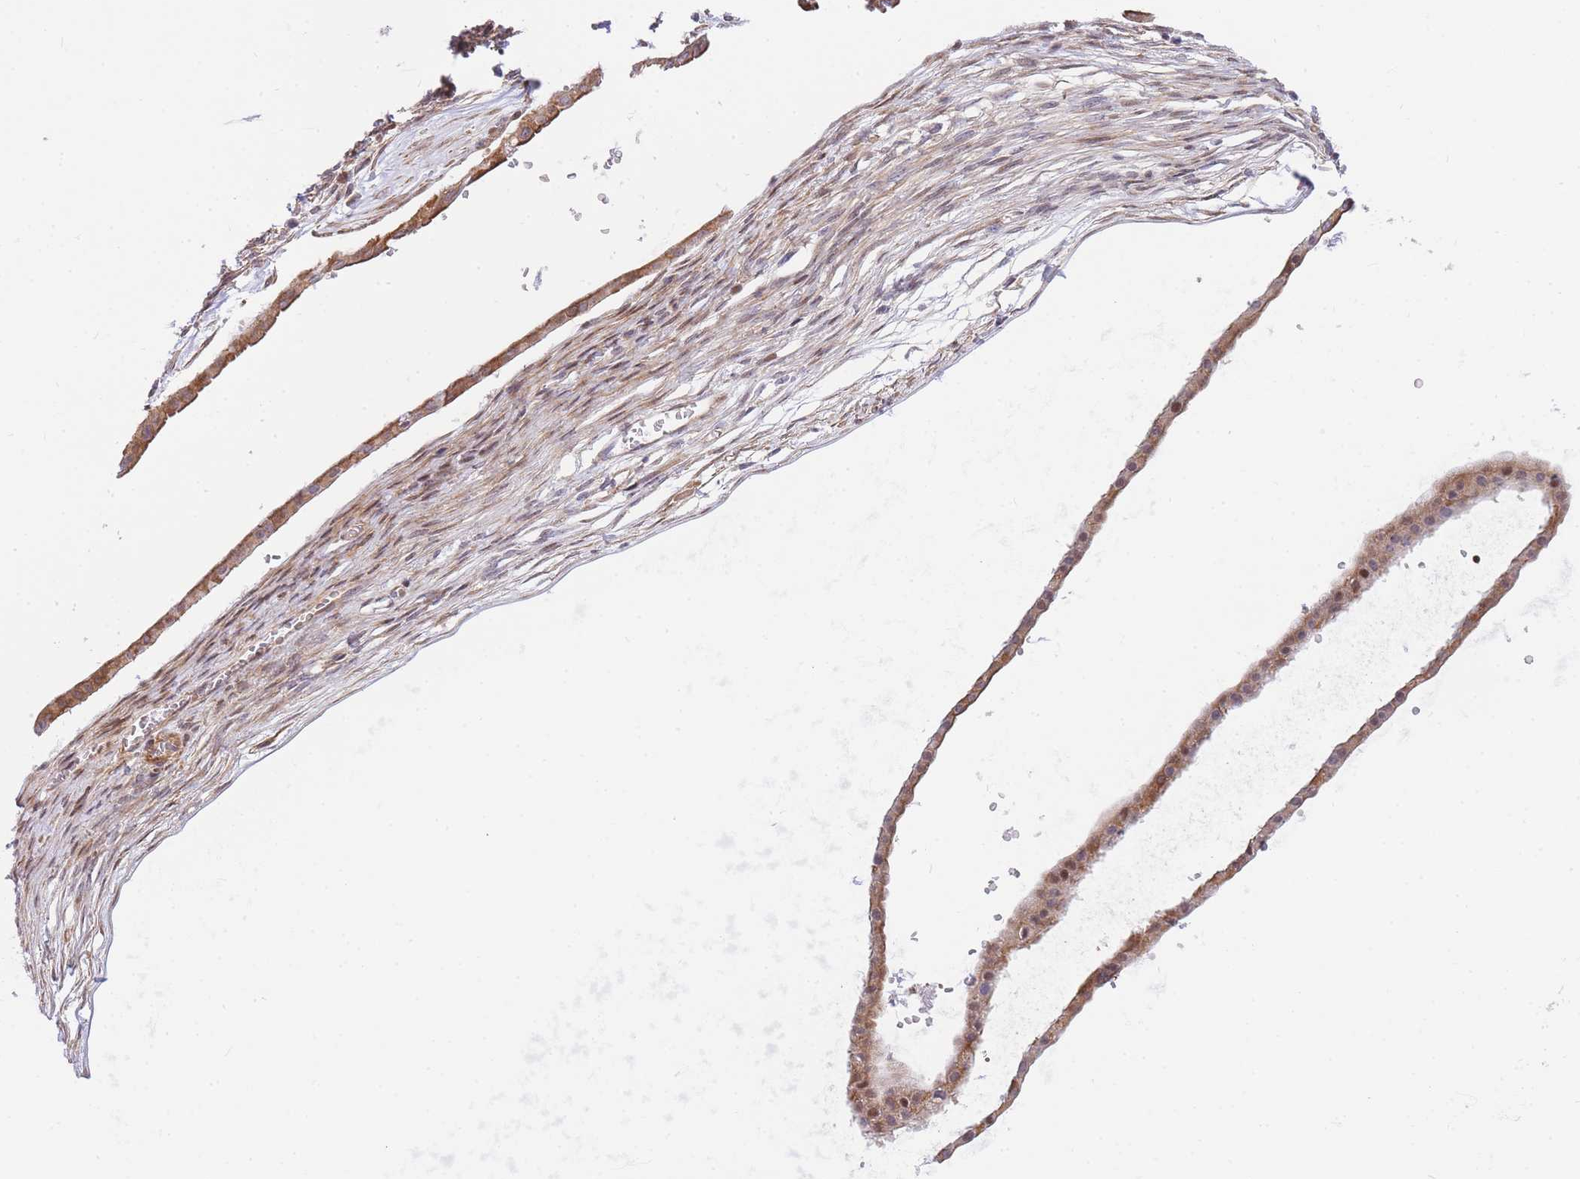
{"staining": {"intensity": "moderate", "quantity": ">75%", "location": "cytoplasmic/membranous"}, "tissue": "ovarian cancer", "cell_type": "Tumor cells", "image_type": "cancer", "snomed": [{"axis": "morphology", "description": "Cystadenocarcinoma, mucinous, NOS"}, {"axis": "topography", "description": "Ovary"}], "caption": "A brown stain highlights moderate cytoplasmic/membranous positivity of a protein in human mucinous cystadenocarcinoma (ovarian) tumor cells. The staining was performed using DAB (3,3'-diaminobenzidine), with brown indicating positive protein expression. Nuclei are stained blue with hematoxylin.", "gene": "S100PBP", "patient": {"sex": "female", "age": 73}}